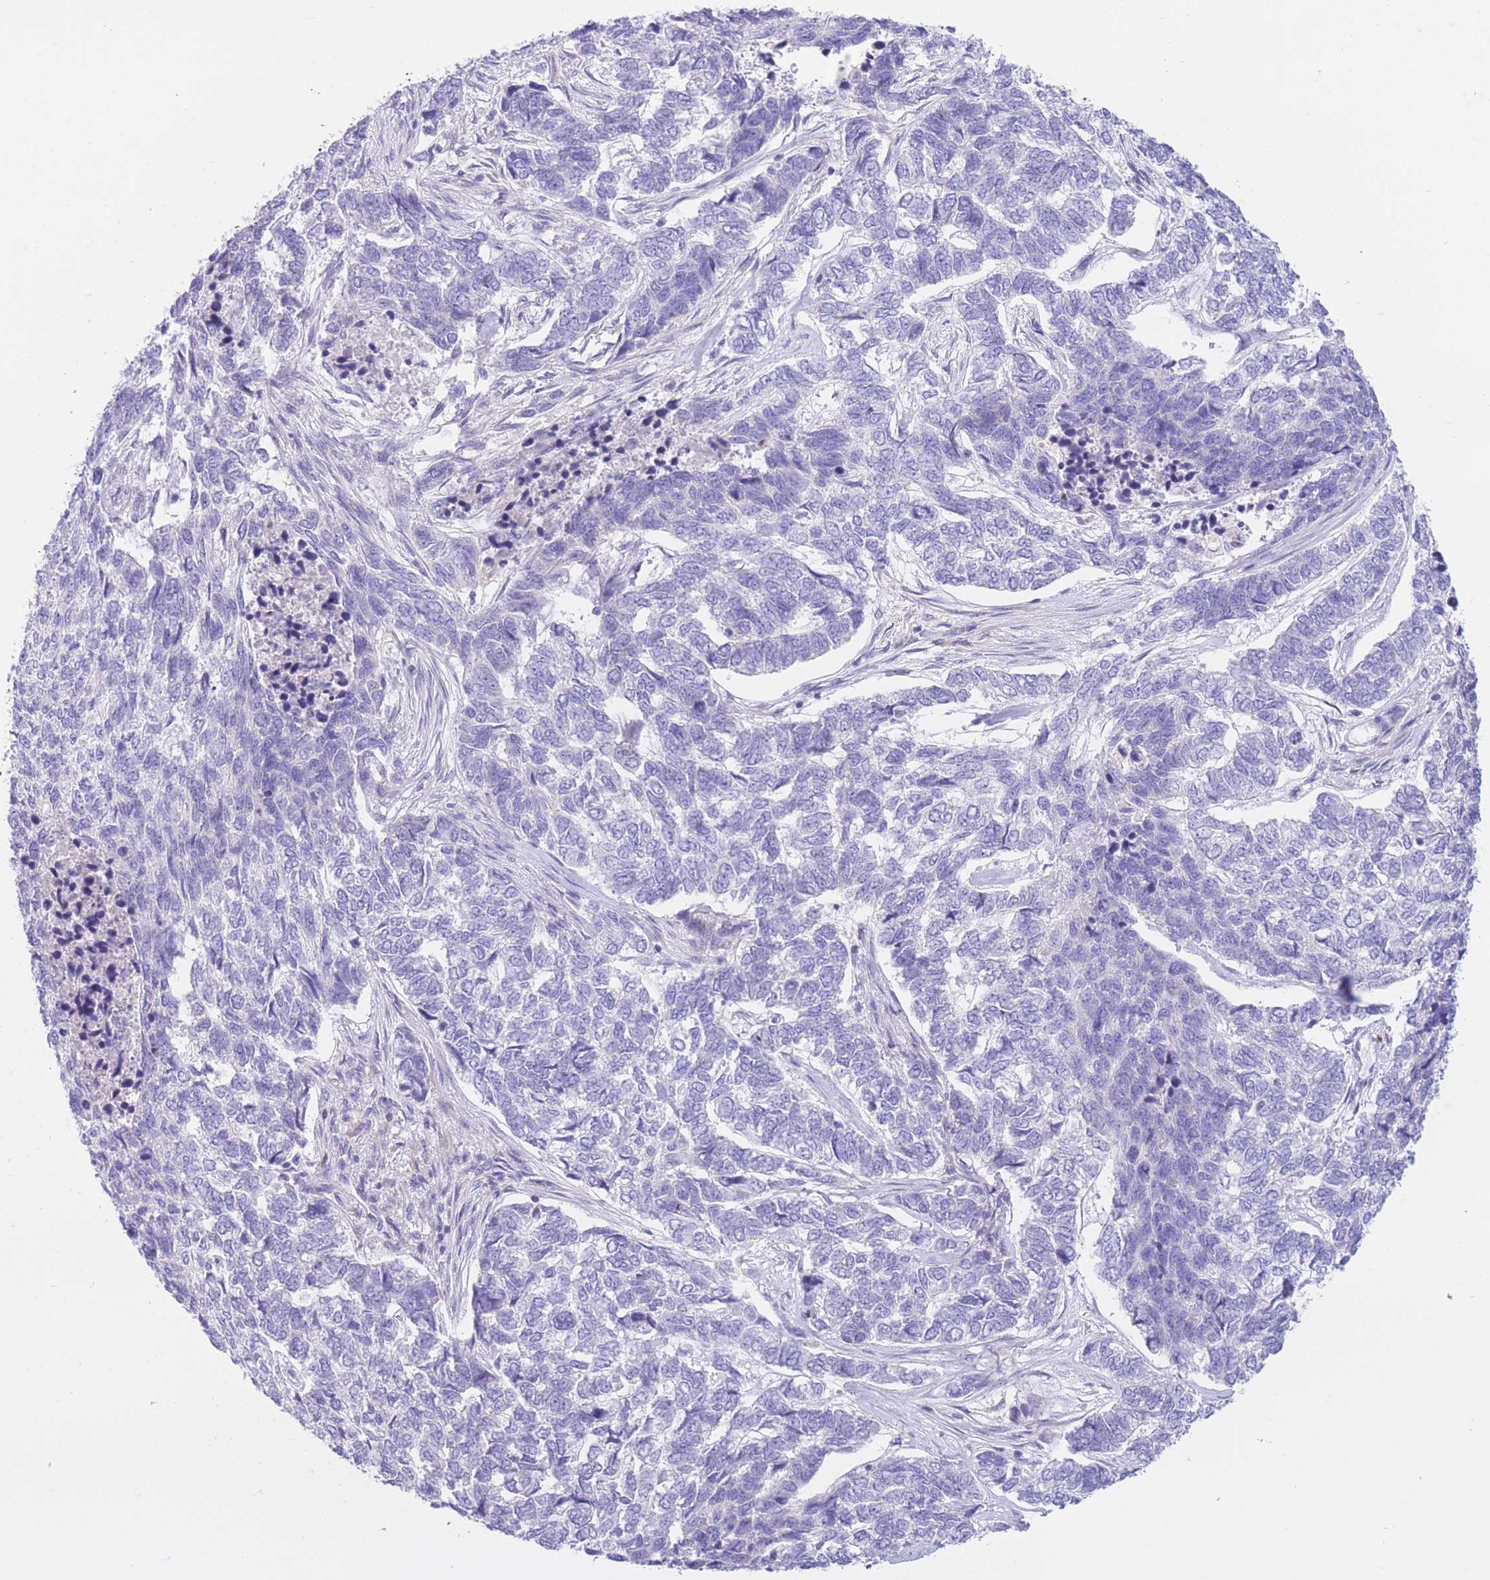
{"staining": {"intensity": "negative", "quantity": "none", "location": "none"}, "tissue": "skin cancer", "cell_type": "Tumor cells", "image_type": "cancer", "snomed": [{"axis": "morphology", "description": "Basal cell carcinoma"}, {"axis": "topography", "description": "Skin"}], "caption": "High power microscopy micrograph of an immunohistochemistry (IHC) image of basal cell carcinoma (skin), revealing no significant positivity in tumor cells.", "gene": "RPL39L", "patient": {"sex": "female", "age": 65}}